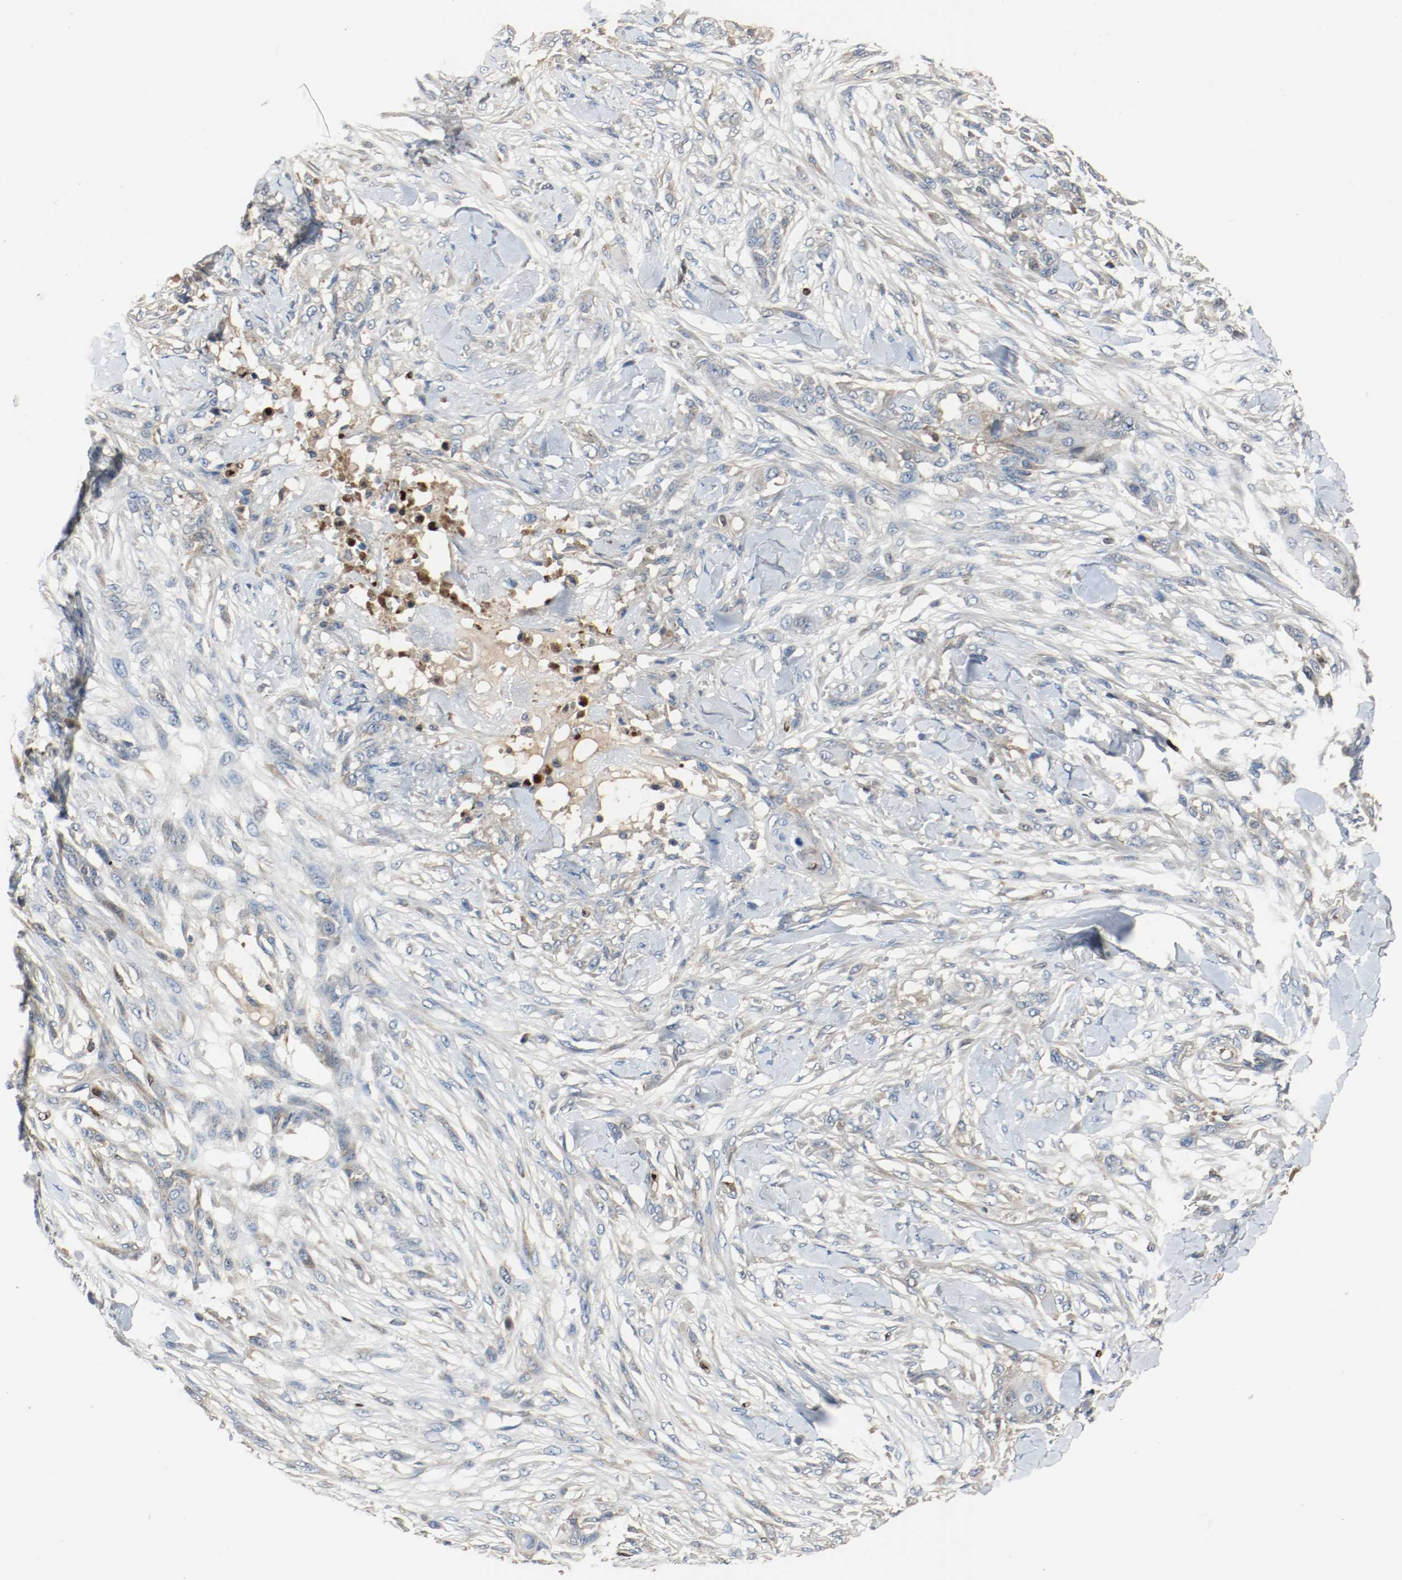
{"staining": {"intensity": "negative", "quantity": "none", "location": "none"}, "tissue": "skin cancer", "cell_type": "Tumor cells", "image_type": "cancer", "snomed": [{"axis": "morphology", "description": "Normal tissue, NOS"}, {"axis": "morphology", "description": "Squamous cell carcinoma, NOS"}, {"axis": "topography", "description": "Skin"}], "caption": "The immunohistochemistry histopathology image has no significant positivity in tumor cells of skin cancer tissue.", "gene": "BLK", "patient": {"sex": "female", "age": 59}}